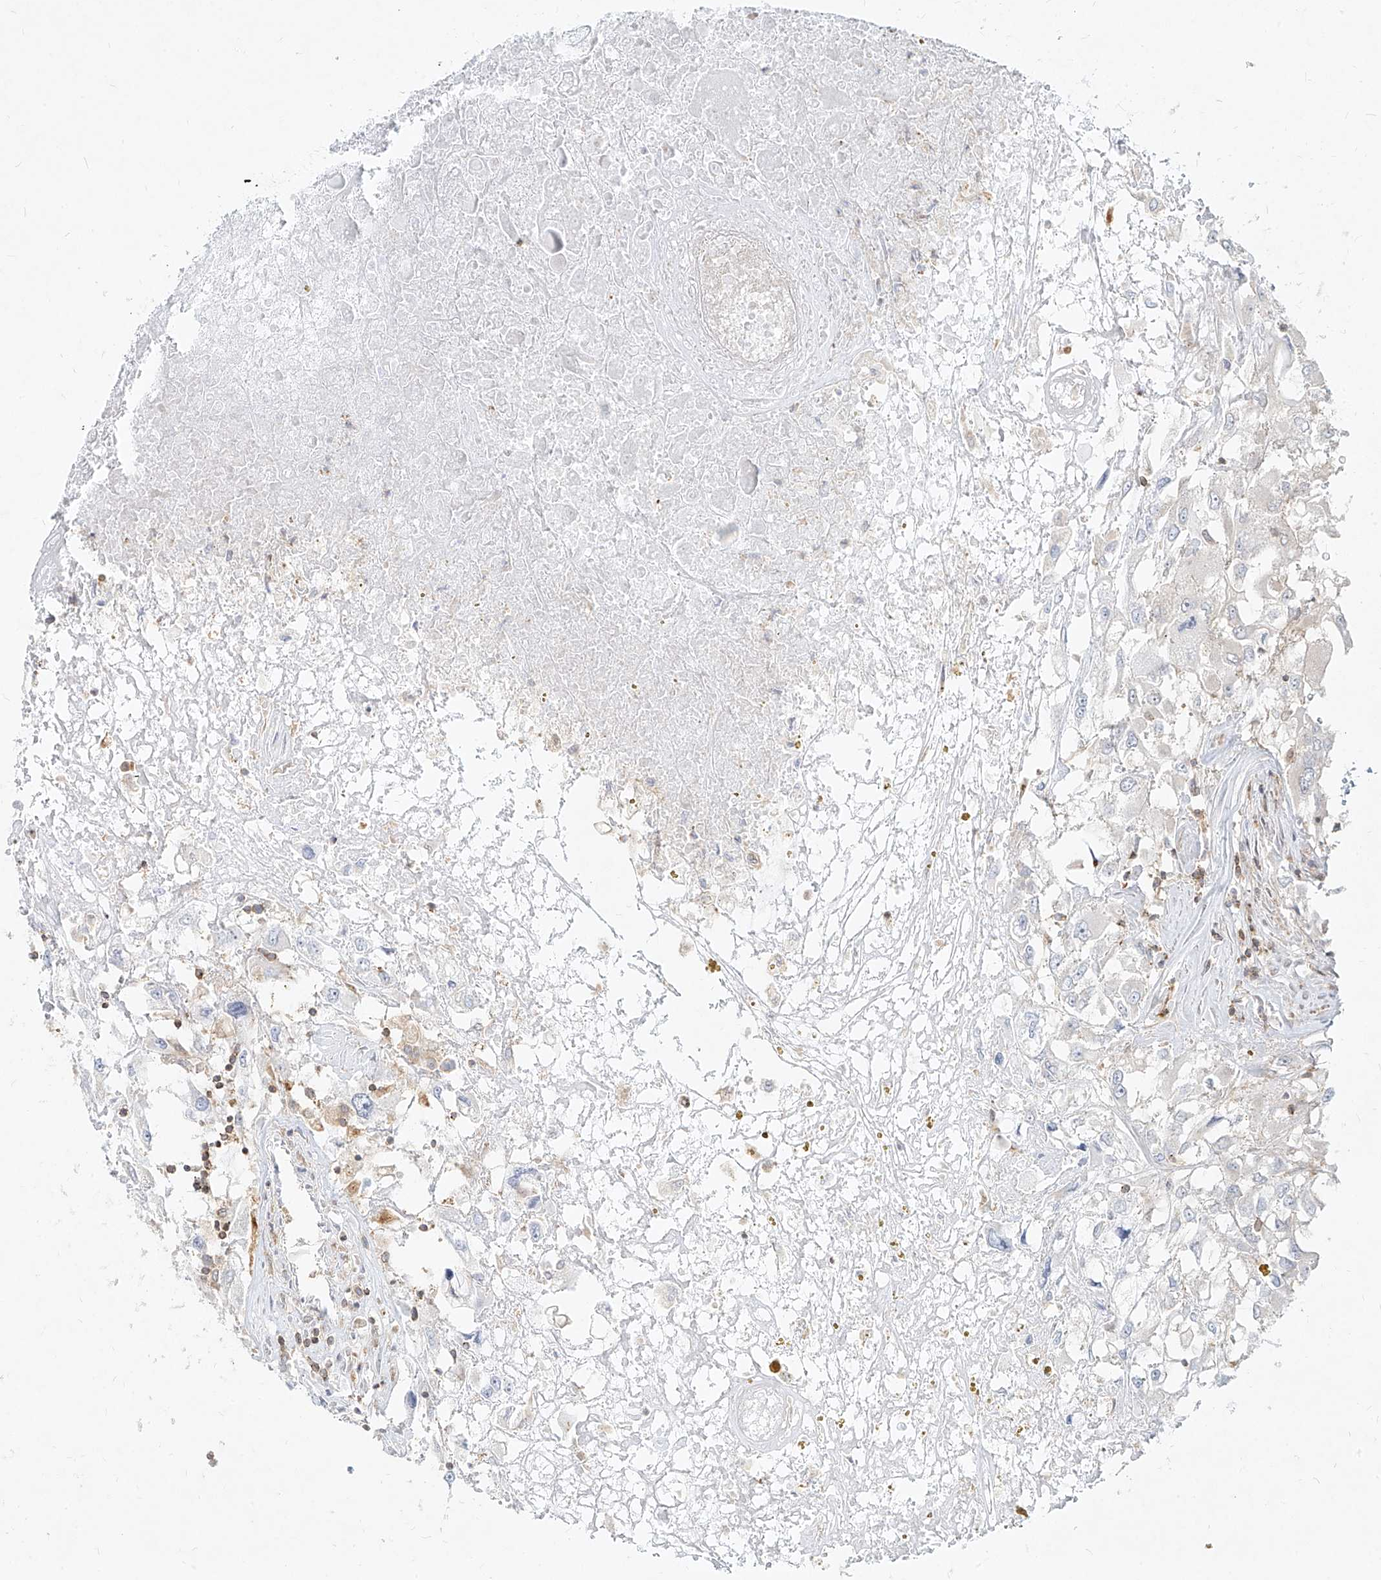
{"staining": {"intensity": "negative", "quantity": "none", "location": "none"}, "tissue": "renal cancer", "cell_type": "Tumor cells", "image_type": "cancer", "snomed": [{"axis": "morphology", "description": "Adenocarcinoma, NOS"}, {"axis": "topography", "description": "Kidney"}], "caption": "This is a micrograph of IHC staining of renal adenocarcinoma, which shows no expression in tumor cells. The staining is performed using DAB brown chromogen with nuclei counter-stained in using hematoxylin.", "gene": "SLC2A12", "patient": {"sex": "female", "age": 52}}